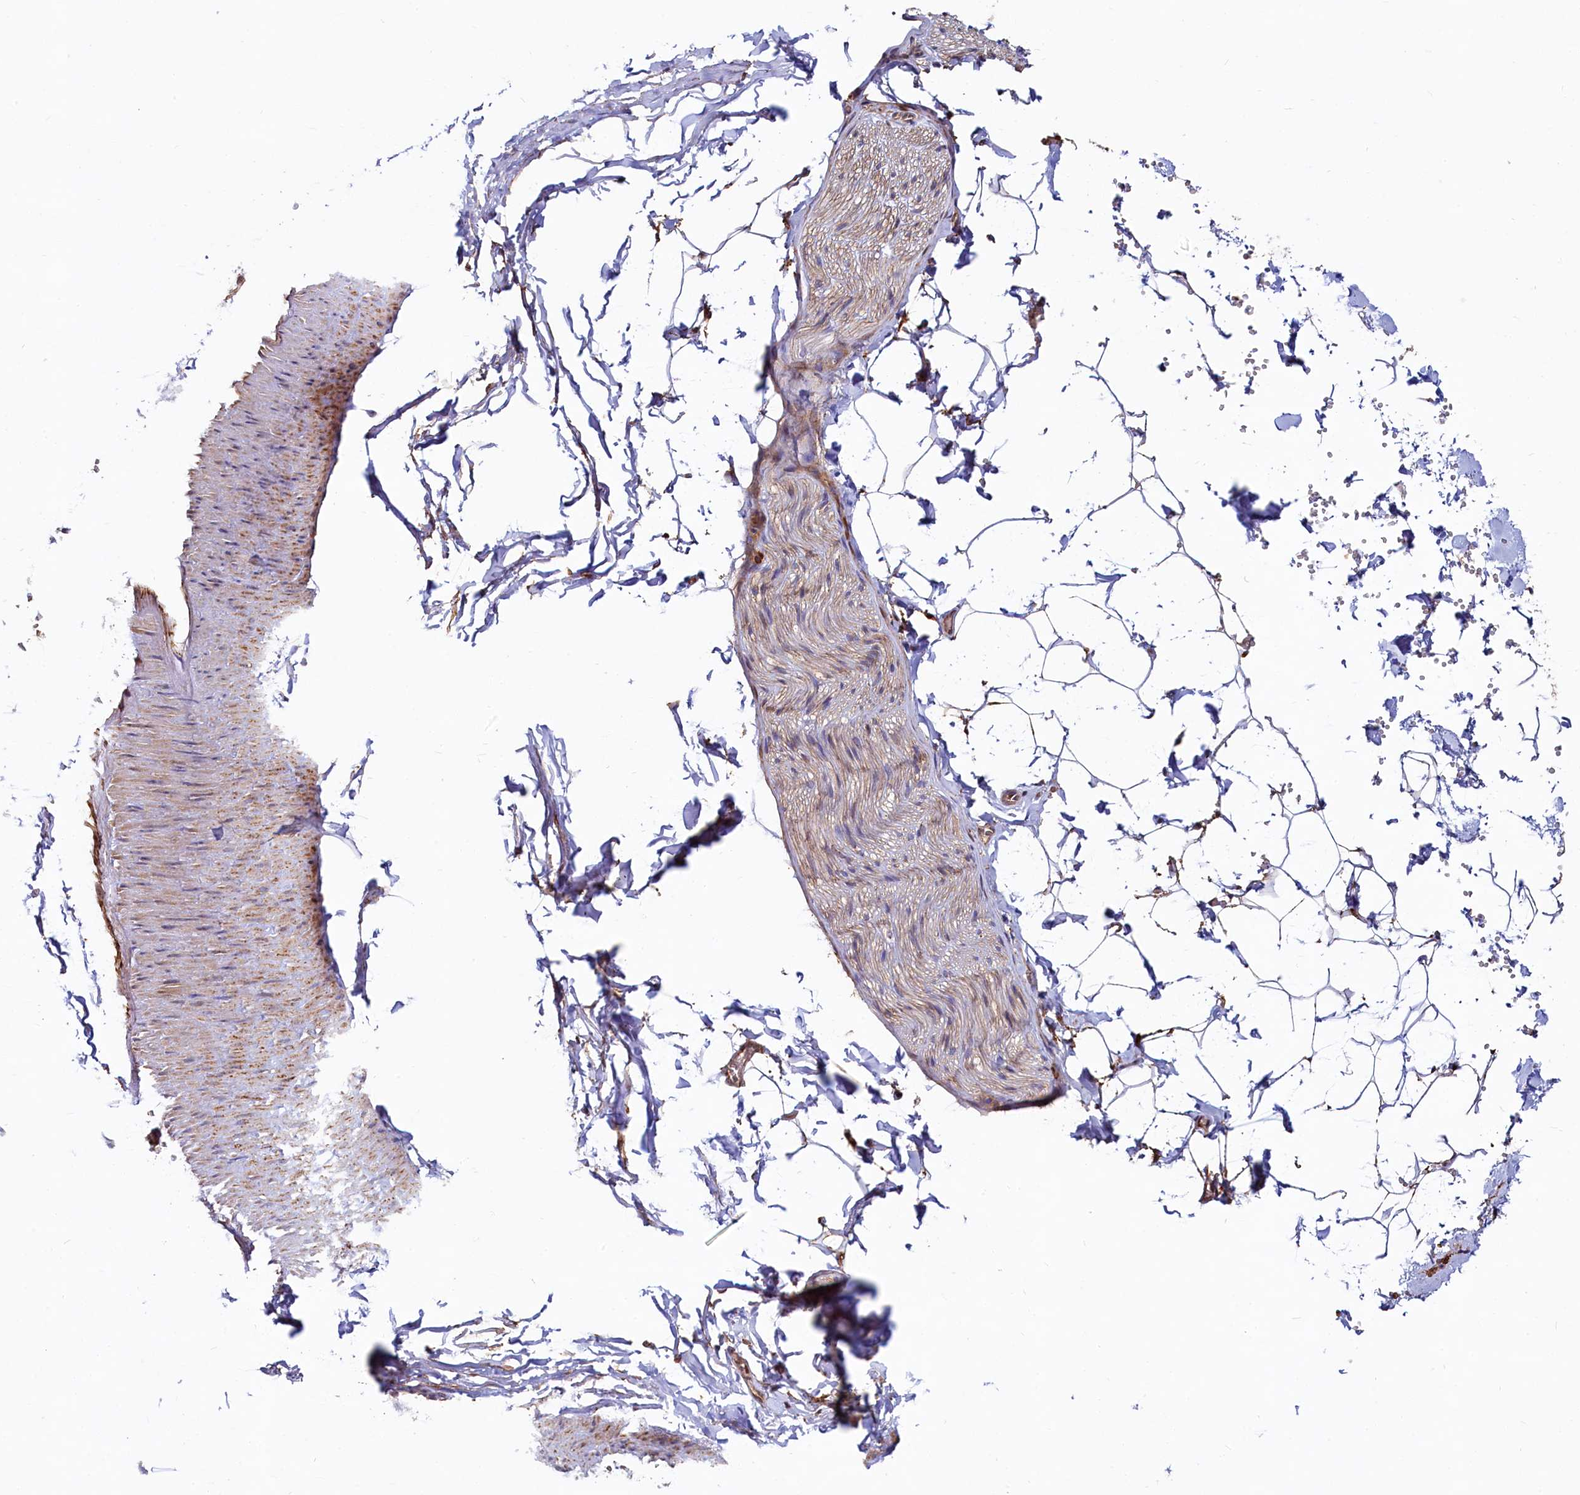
{"staining": {"intensity": "weak", "quantity": "25%-75%", "location": "cytoplasmic/membranous"}, "tissue": "adipose tissue", "cell_type": "Adipocytes", "image_type": "normal", "snomed": [{"axis": "morphology", "description": "Normal tissue, NOS"}, {"axis": "topography", "description": "Gallbladder"}, {"axis": "topography", "description": "Peripheral nerve tissue"}], "caption": "Adipose tissue stained with a protein marker reveals weak staining in adipocytes.", "gene": "ASTE1", "patient": {"sex": "male", "age": 38}}